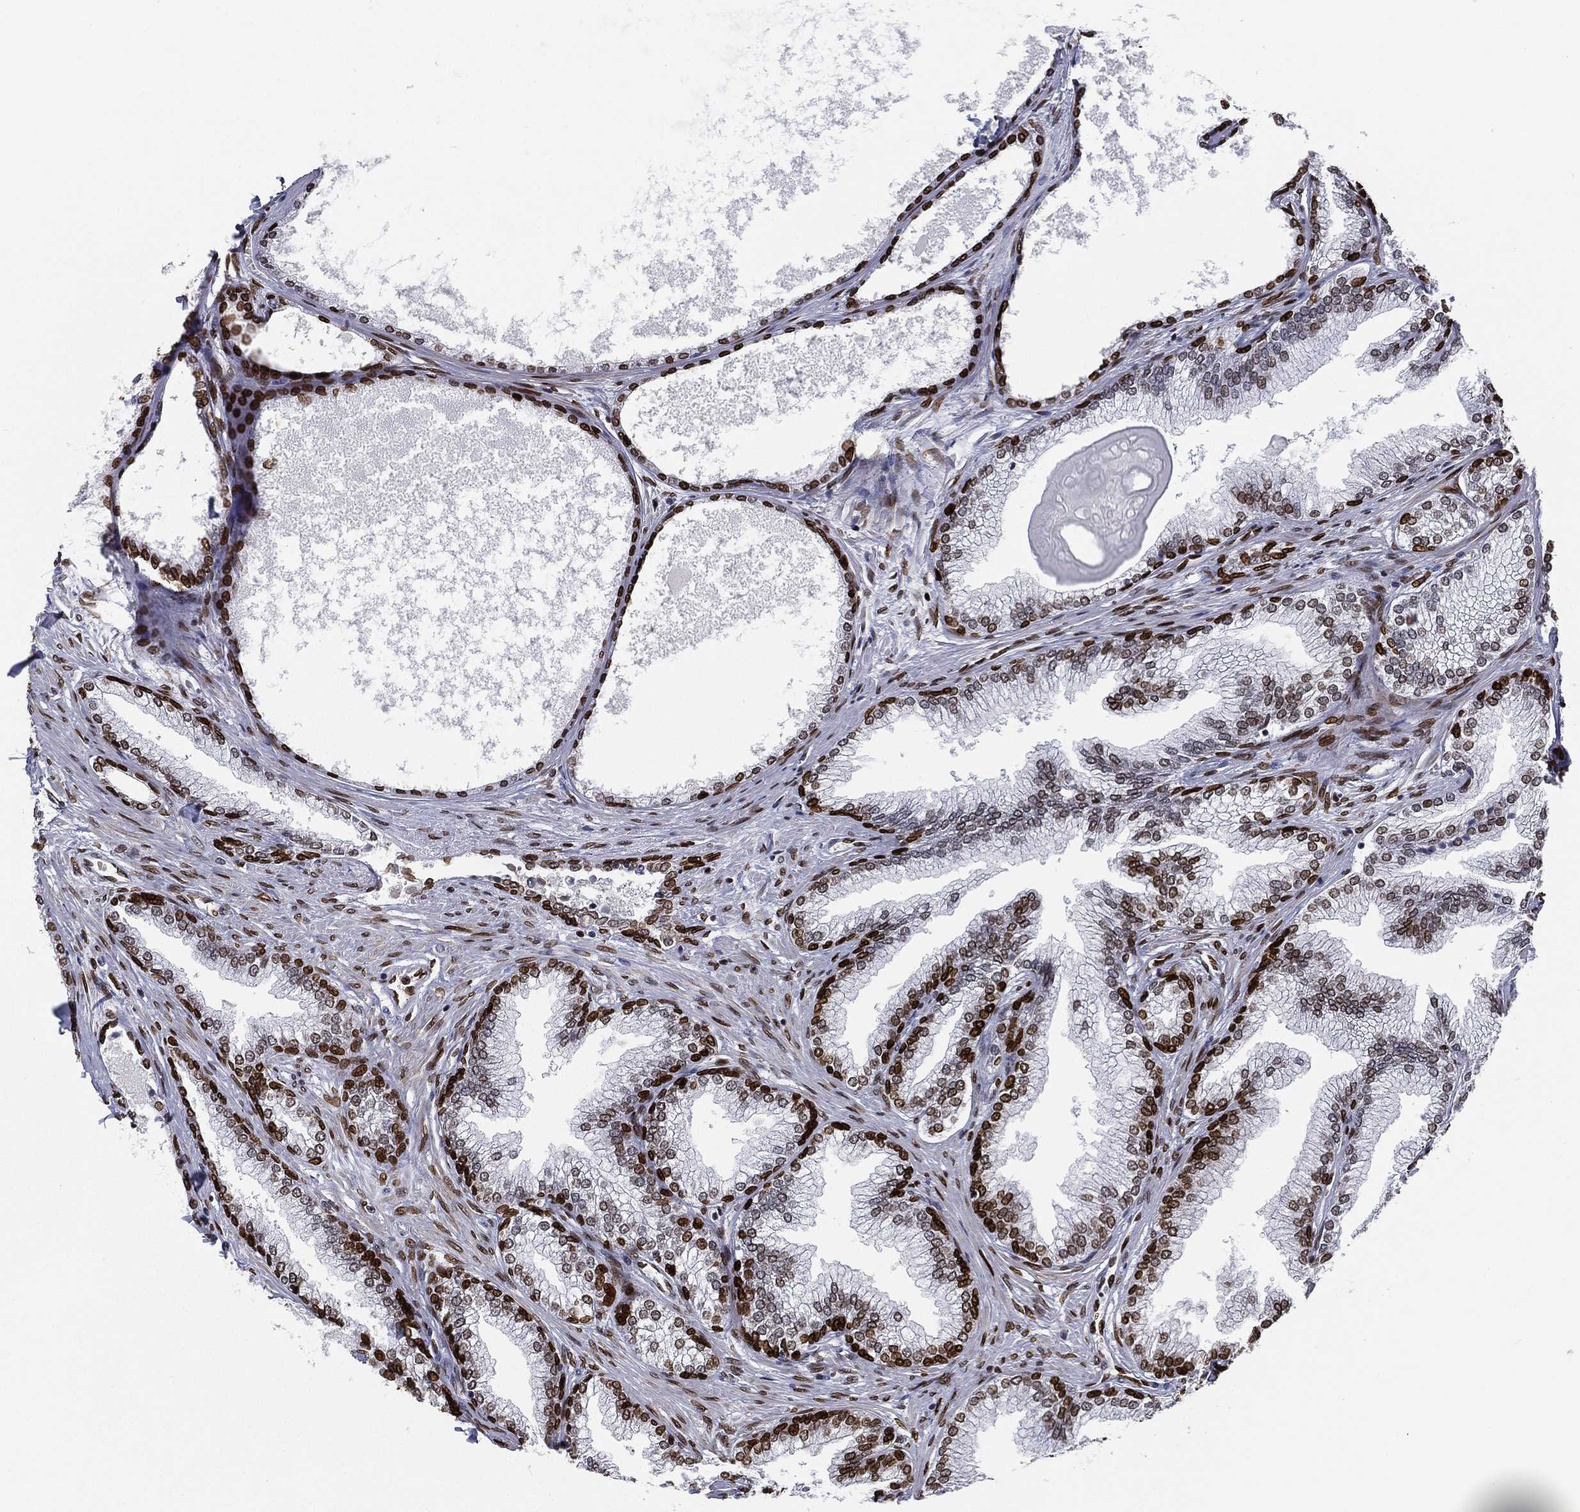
{"staining": {"intensity": "strong", "quantity": "25%-75%", "location": "nuclear"}, "tissue": "prostate", "cell_type": "Glandular cells", "image_type": "normal", "snomed": [{"axis": "morphology", "description": "Normal tissue, NOS"}, {"axis": "topography", "description": "Prostate"}], "caption": "Immunohistochemical staining of unremarkable human prostate demonstrates 25%-75% levels of strong nuclear protein expression in about 25%-75% of glandular cells.", "gene": "LMNB1", "patient": {"sex": "male", "age": 72}}